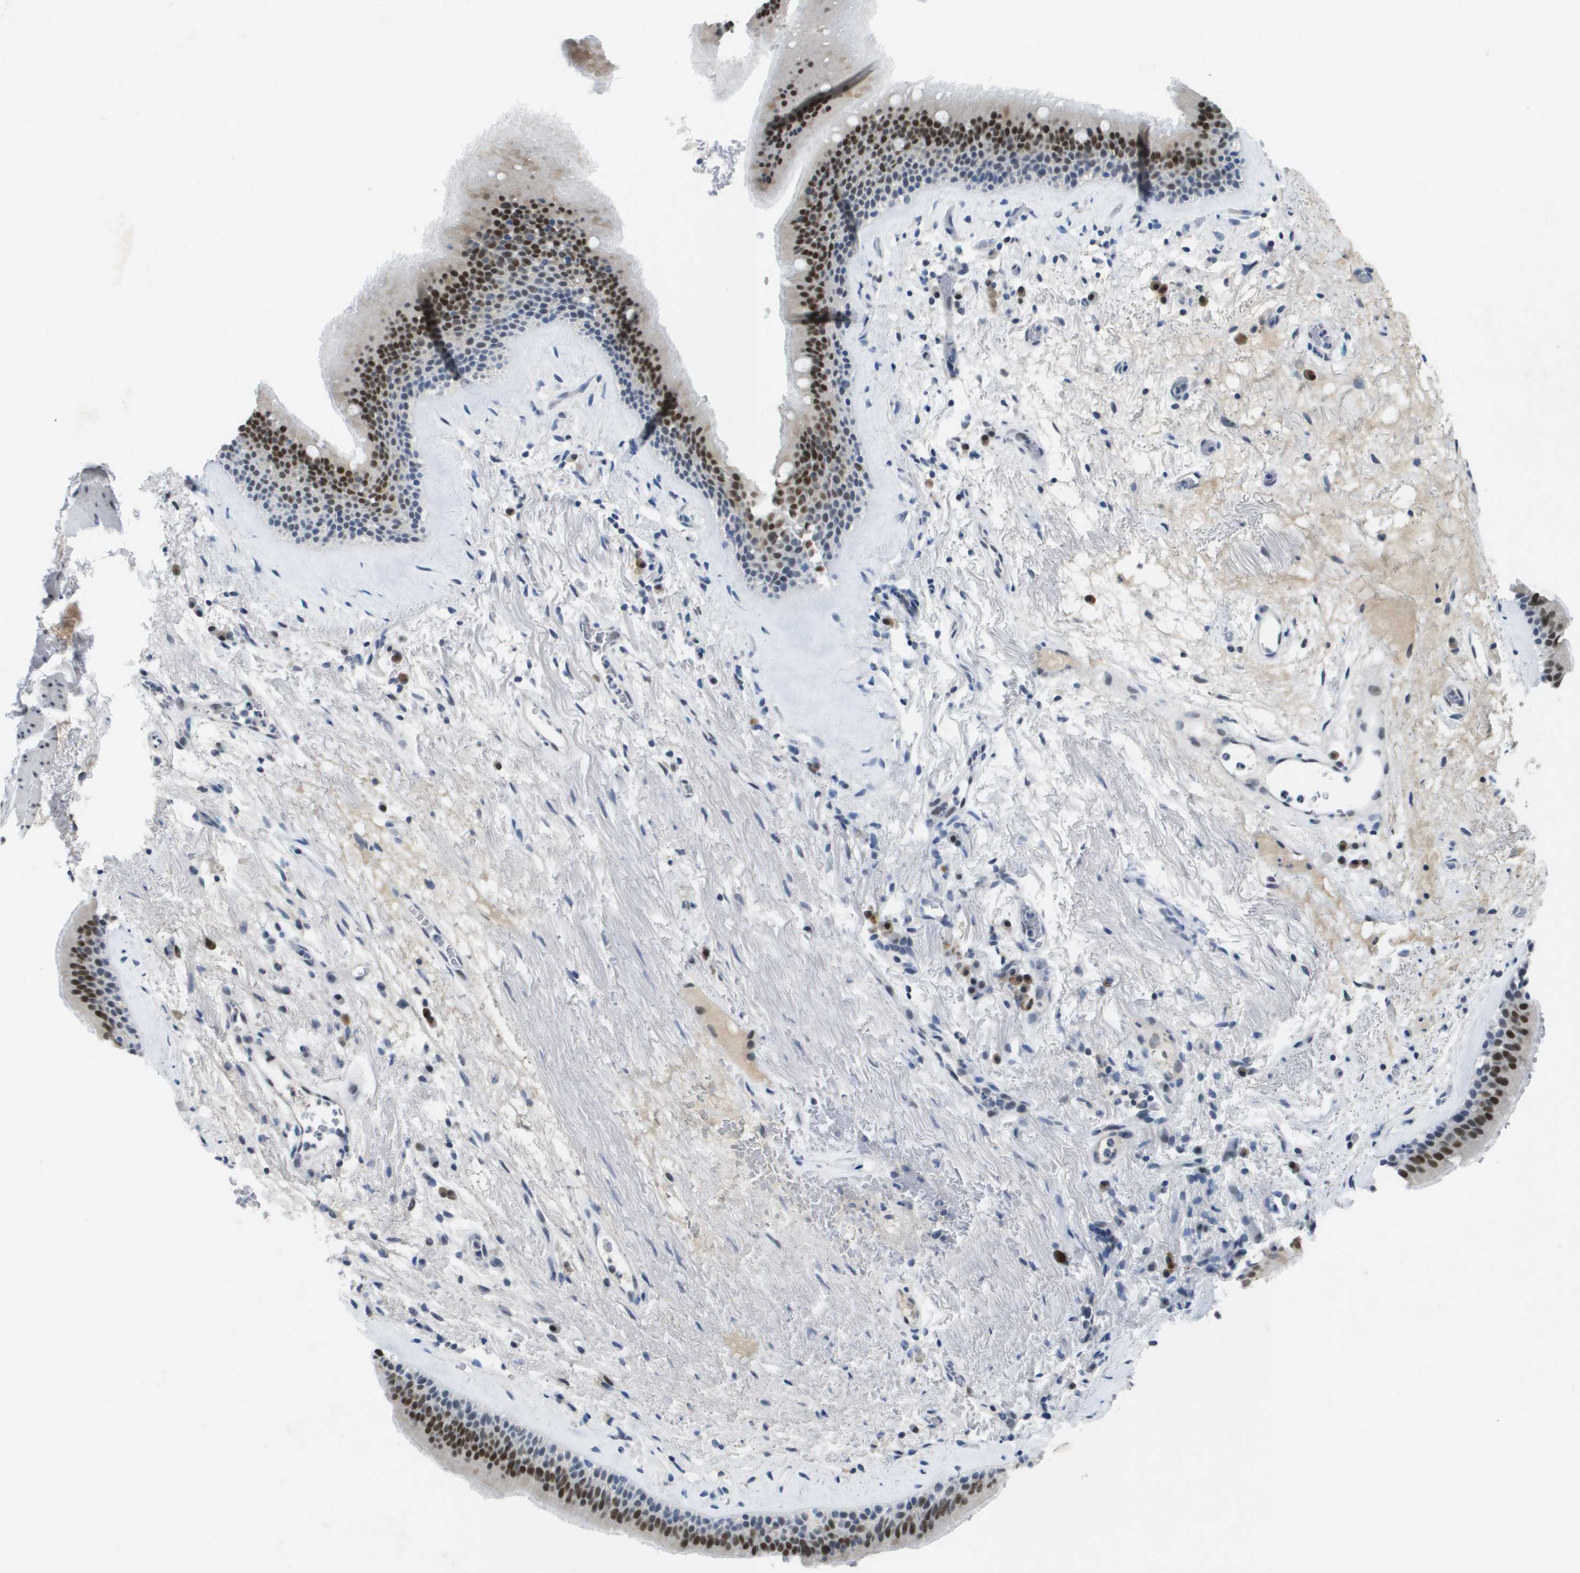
{"staining": {"intensity": "strong", "quantity": "25%-75%", "location": "nuclear"}, "tissue": "bronchus", "cell_type": "Respiratory epithelial cells", "image_type": "normal", "snomed": [{"axis": "morphology", "description": "Normal tissue, NOS"}, {"axis": "topography", "description": "Cartilage tissue"}], "caption": "An image showing strong nuclear staining in about 25%-75% of respiratory epithelial cells in benign bronchus, as visualized by brown immunohistochemical staining.", "gene": "TP53RK", "patient": {"sex": "female", "age": 63}}